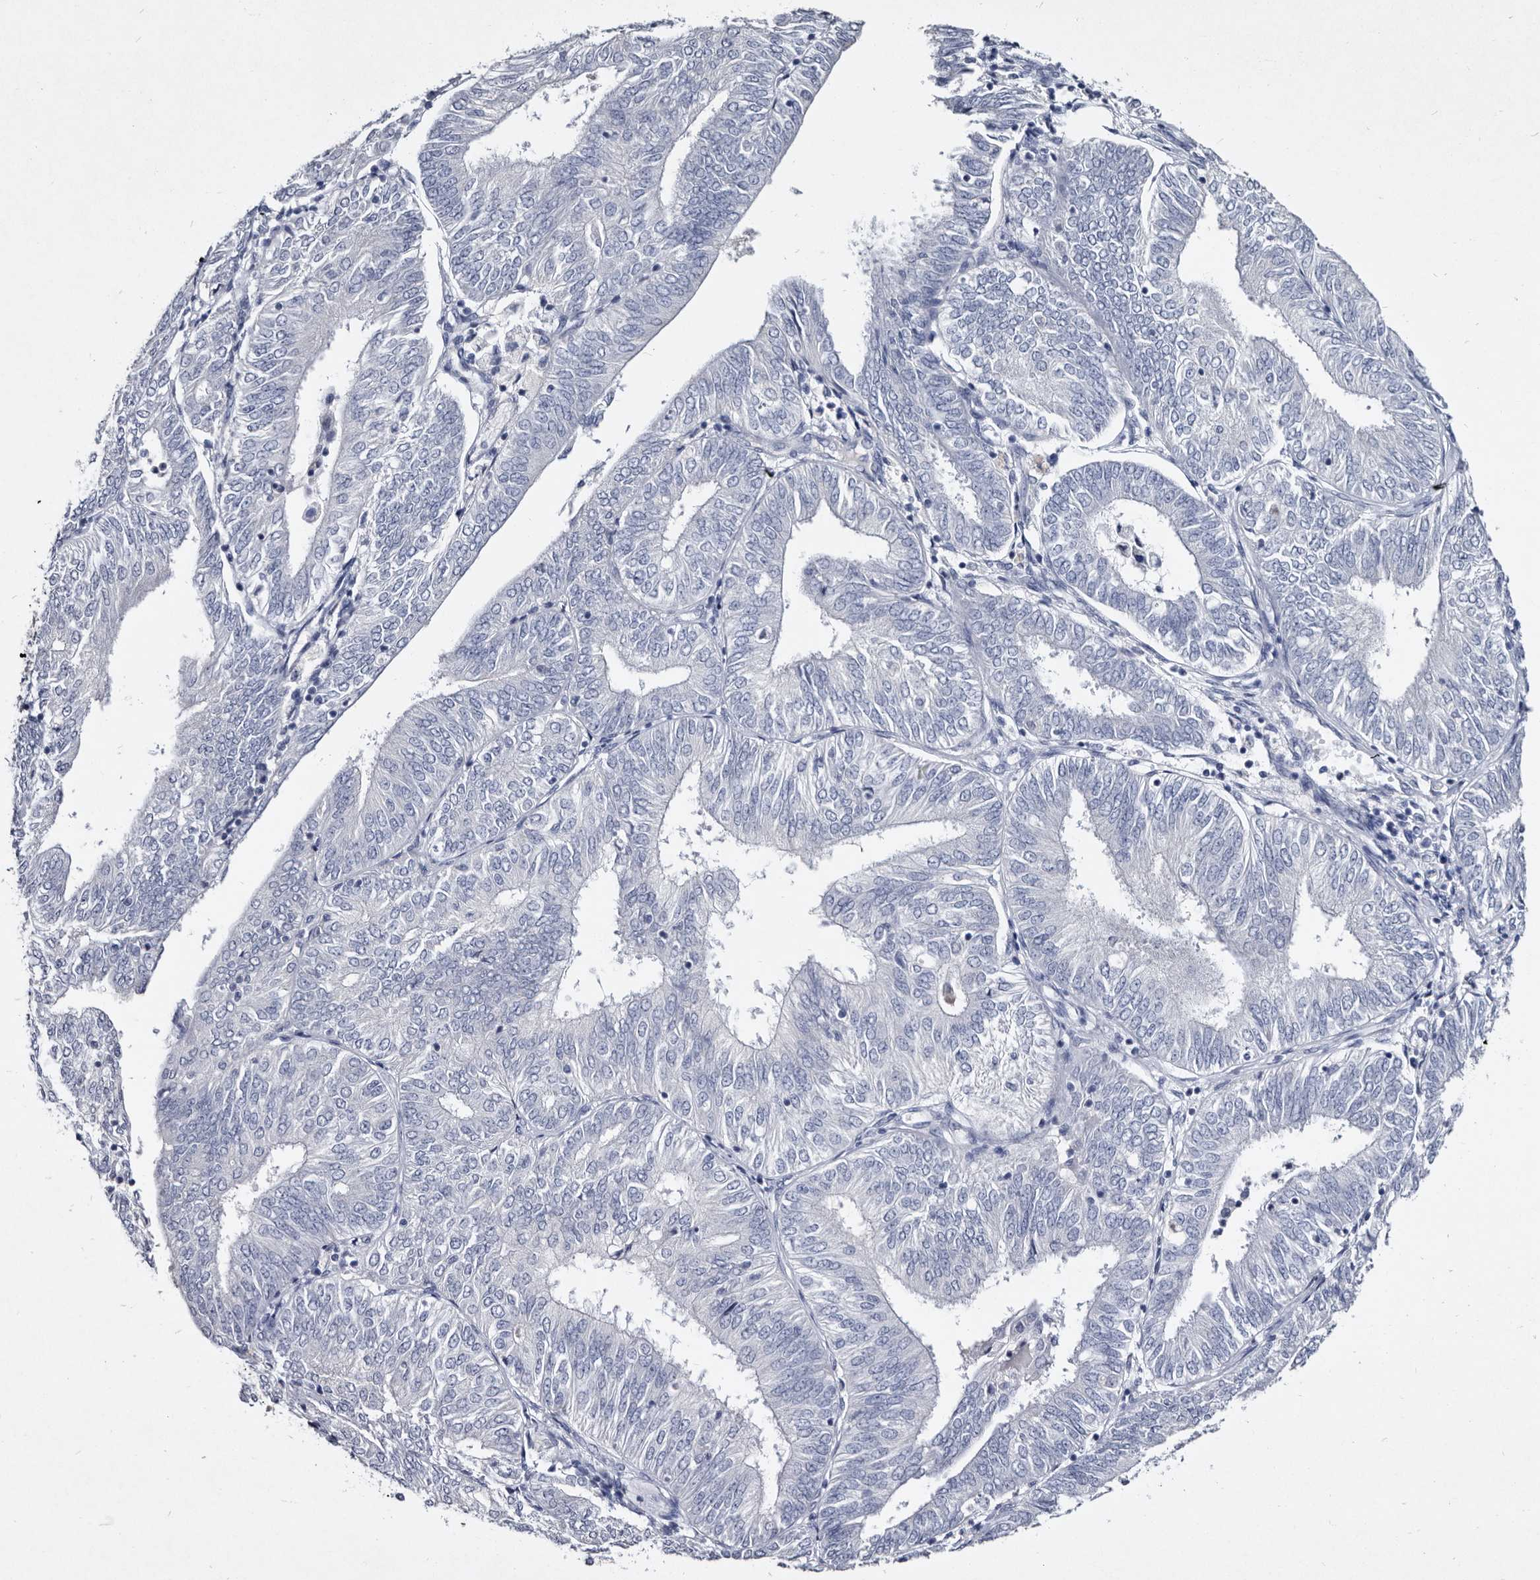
{"staining": {"intensity": "negative", "quantity": "none", "location": "none"}, "tissue": "endometrial cancer", "cell_type": "Tumor cells", "image_type": "cancer", "snomed": [{"axis": "morphology", "description": "Adenocarcinoma, NOS"}, {"axis": "topography", "description": "Endometrium"}], "caption": "Immunohistochemistry photomicrograph of endometrial adenocarcinoma stained for a protein (brown), which reveals no positivity in tumor cells. Brightfield microscopy of IHC stained with DAB (brown) and hematoxylin (blue), captured at high magnification.", "gene": "SERPINB8", "patient": {"sex": "female", "age": 58}}